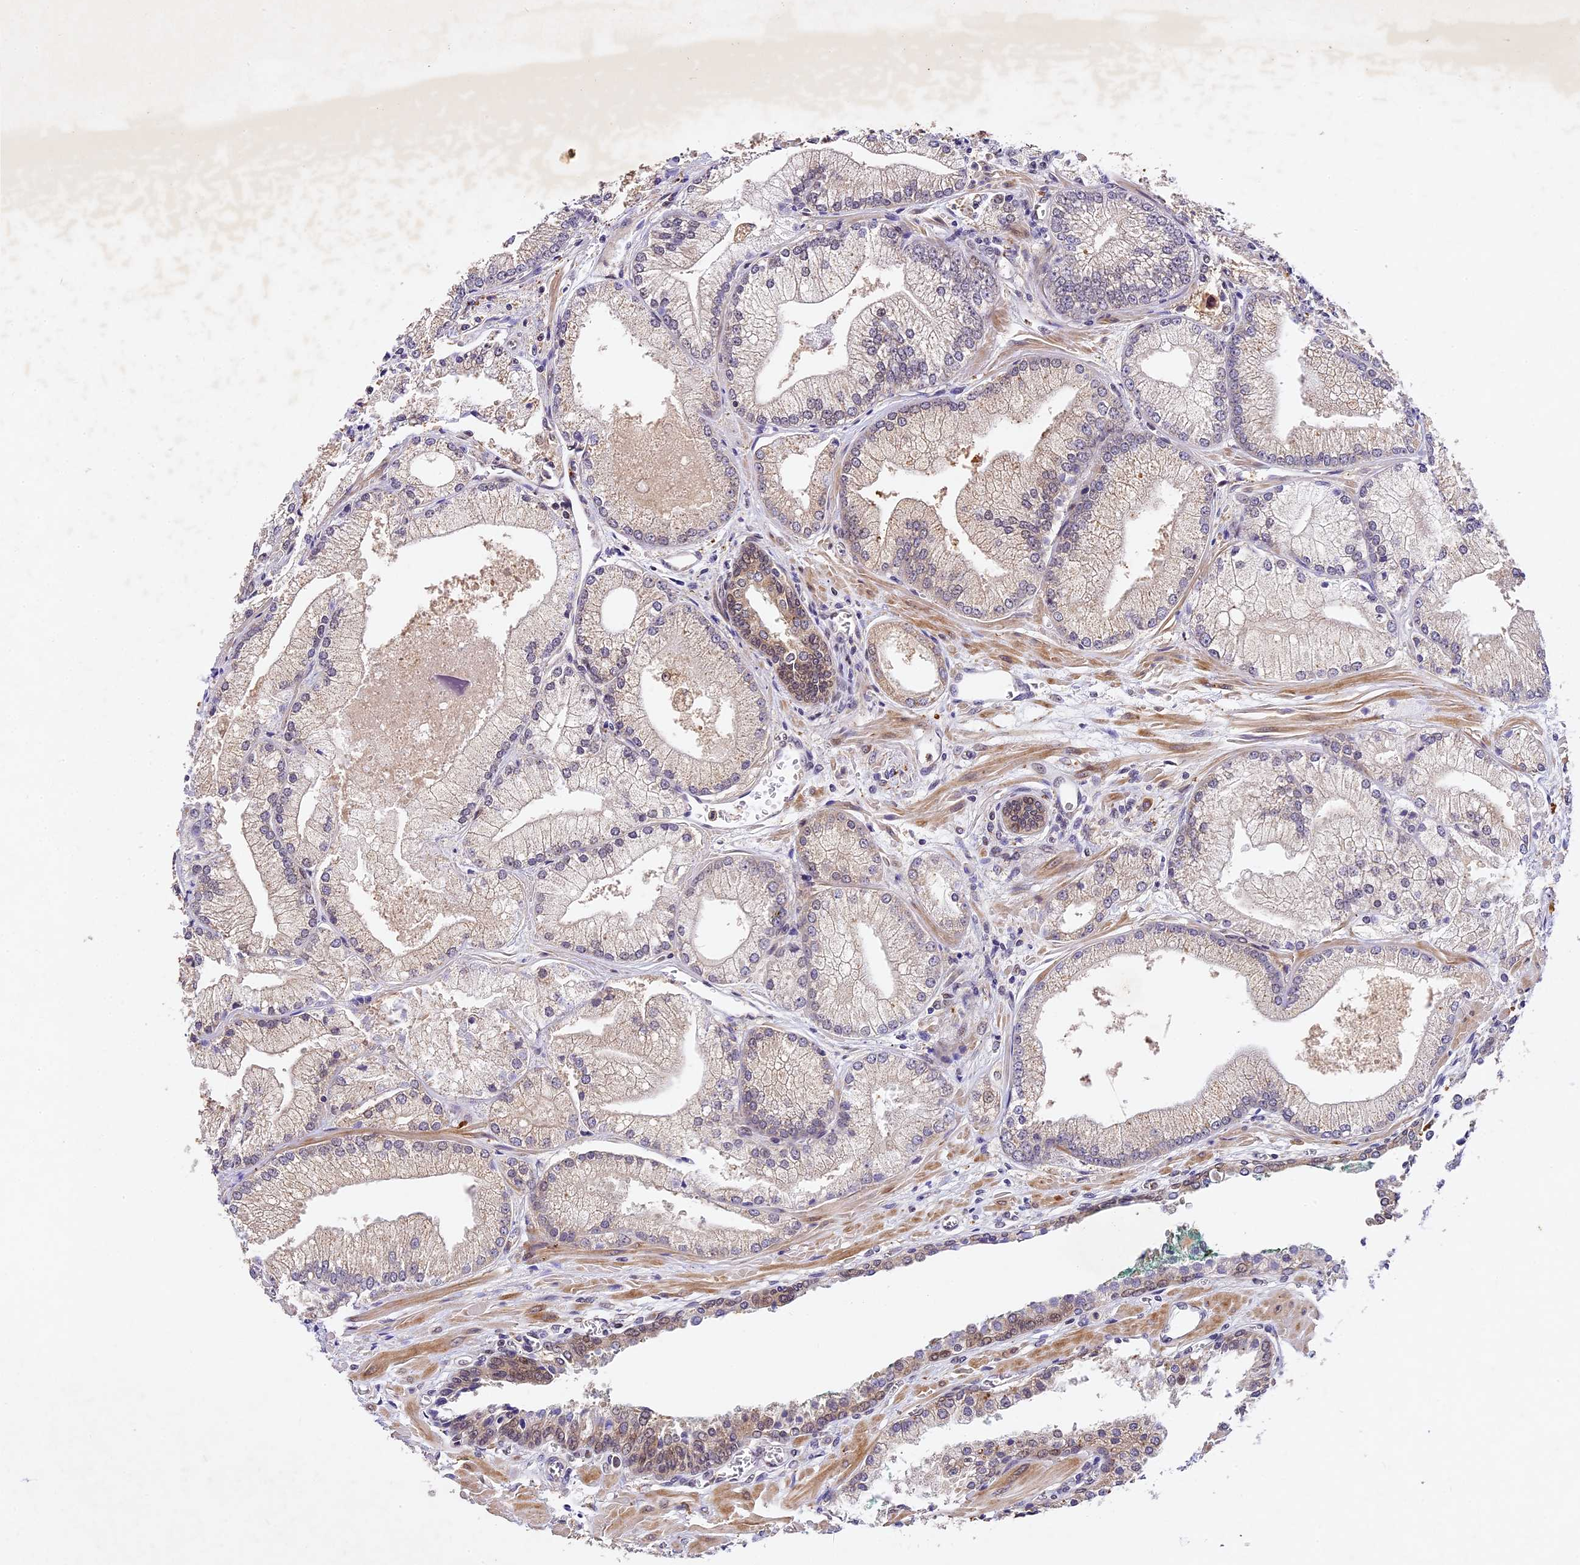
{"staining": {"intensity": "negative", "quantity": "none", "location": "none"}, "tissue": "prostate cancer", "cell_type": "Tumor cells", "image_type": "cancer", "snomed": [{"axis": "morphology", "description": "Adenocarcinoma, Low grade"}, {"axis": "topography", "description": "Prostate"}], "caption": "The photomicrograph demonstrates no staining of tumor cells in adenocarcinoma (low-grade) (prostate).", "gene": "TMEM39B", "patient": {"sex": "male", "age": 67}}